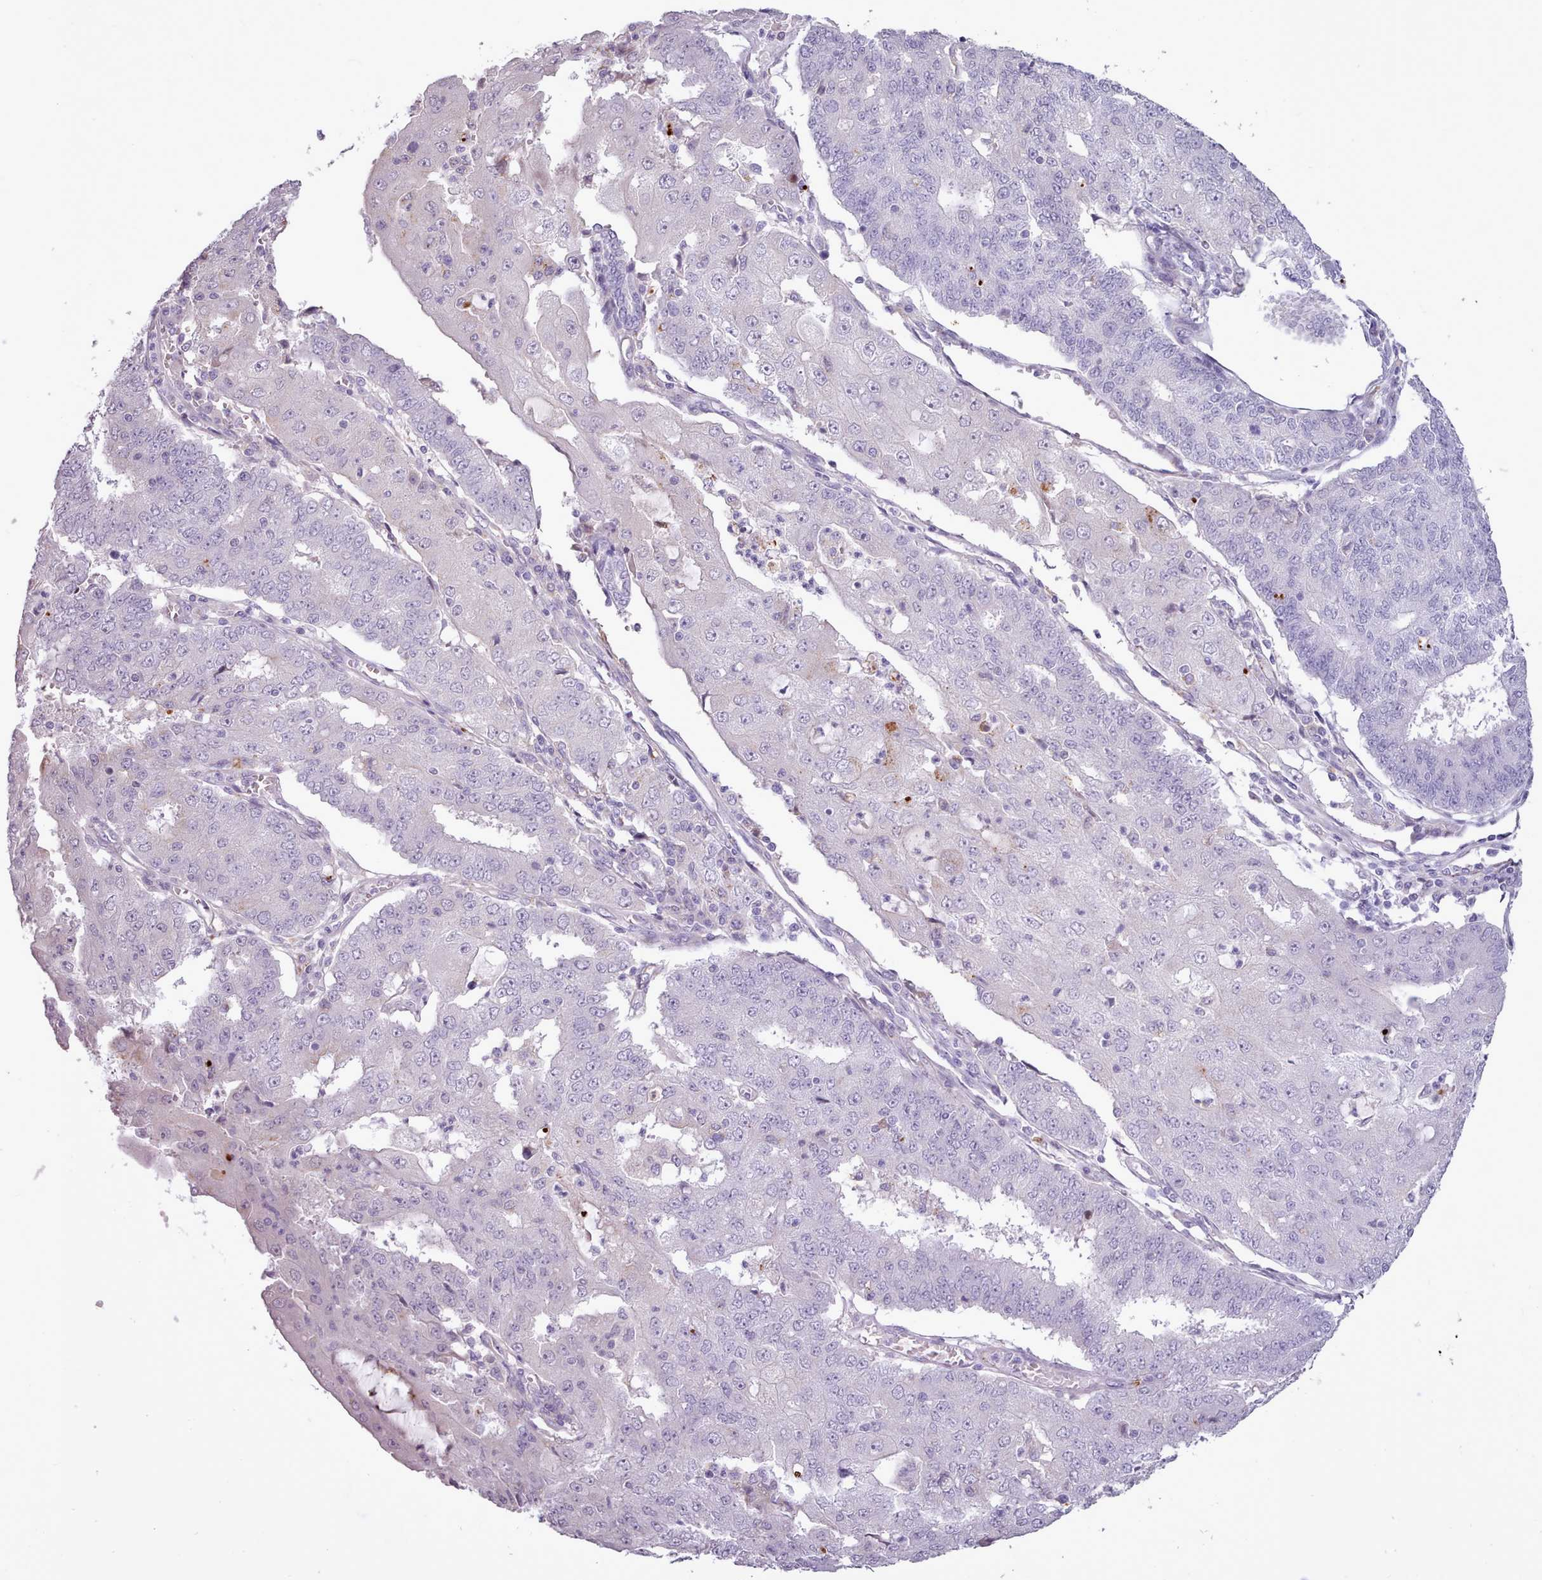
{"staining": {"intensity": "negative", "quantity": "none", "location": "none"}, "tissue": "endometrial cancer", "cell_type": "Tumor cells", "image_type": "cancer", "snomed": [{"axis": "morphology", "description": "Adenocarcinoma, NOS"}, {"axis": "topography", "description": "Endometrium"}], "caption": "Tumor cells show no significant protein staining in adenocarcinoma (endometrial).", "gene": "ATRAID", "patient": {"sex": "female", "age": 56}}